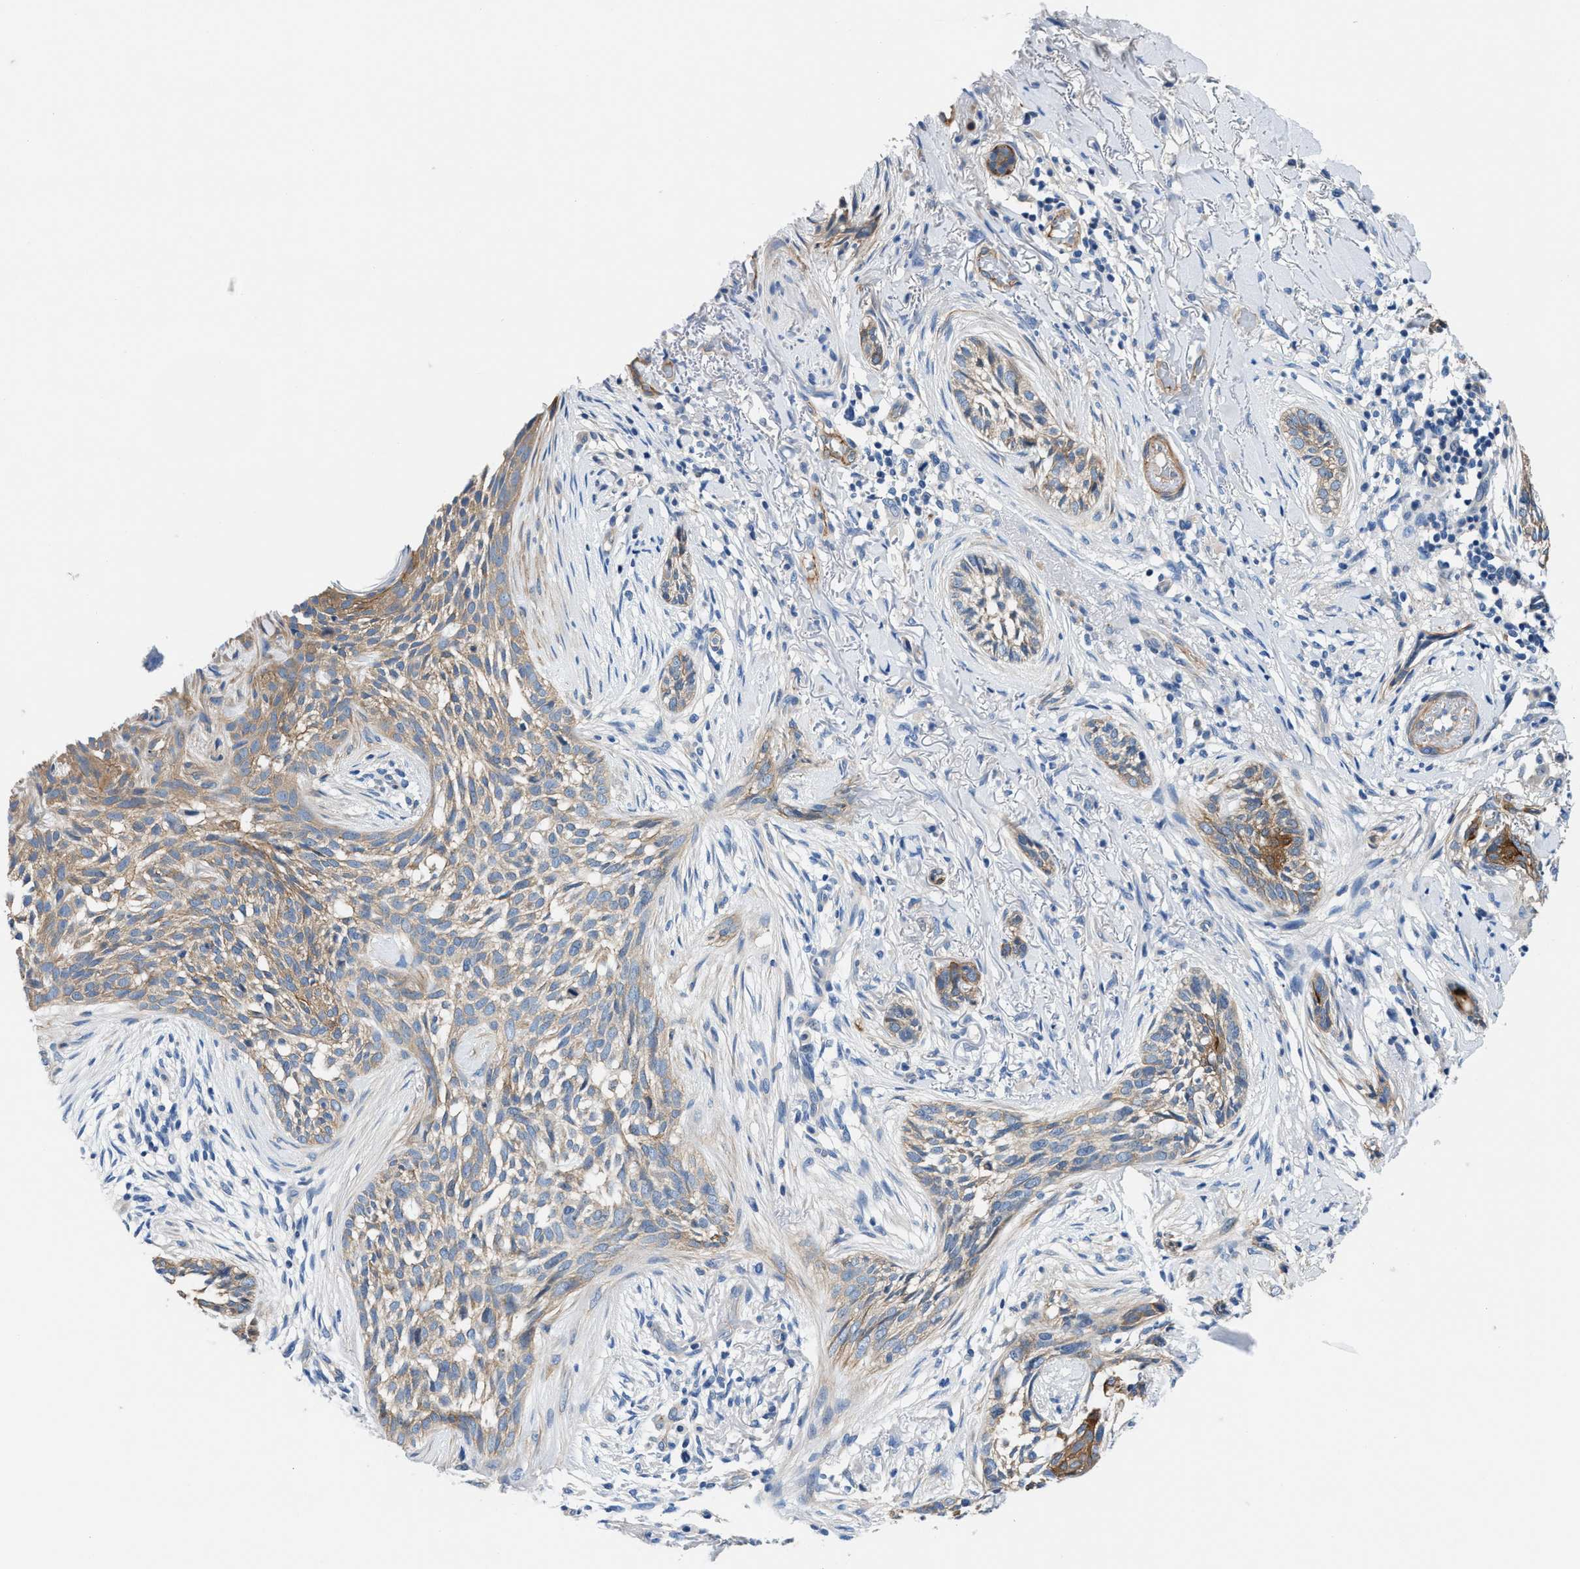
{"staining": {"intensity": "weak", "quantity": ">75%", "location": "cytoplasmic/membranous"}, "tissue": "skin cancer", "cell_type": "Tumor cells", "image_type": "cancer", "snomed": [{"axis": "morphology", "description": "Basal cell carcinoma"}, {"axis": "topography", "description": "Skin"}], "caption": "Immunohistochemistry of human skin cancer (basal cell carcinoma) shows low levels of weak cytoplasmic/membranous staining in approximately >75% of tumor cells. The protein of interest is stained brown, and the nuclei are stained in blue (DAB IHC with brightfield microscopy, high magnification).", "gene": "PARG", "patient": {"sex": "female", "age": 88}}